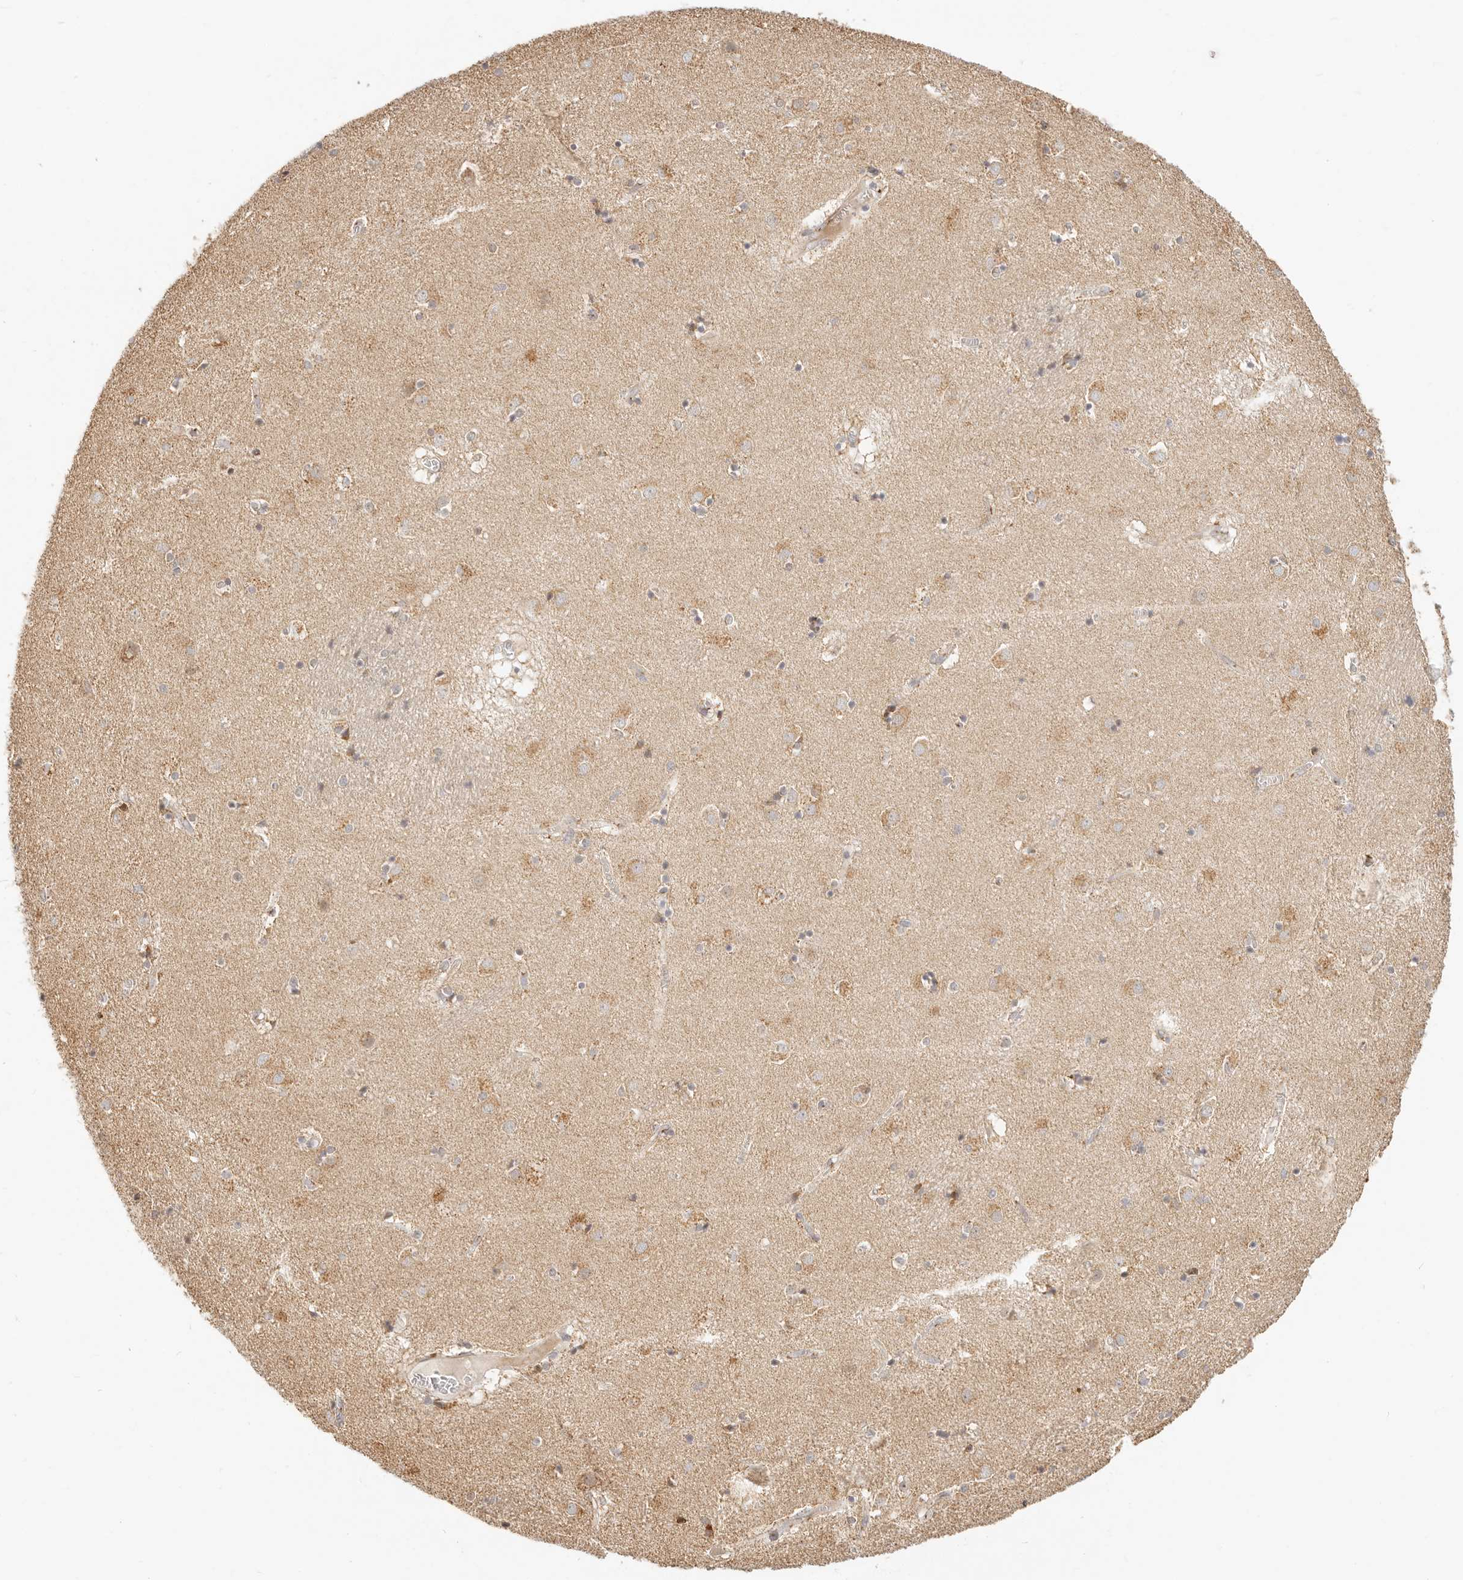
{"staining": {"intensity": "weak", "quantity": "<25%", "location": "cytoplasmic/membranous"}, "tissue": "caudate", "cell_type": "Glial cells", "image_type": "normal", "snomed": [{"axis": "morphology", "description": "Normal tissue, NOS"}, {"axis": "topography", "description": "Lateral ventricle wall"}], "caption": "Normal caudate was stained to show a protein in brown. There is no significant staining in glial cells.", "gene": "FAM20B", "patient": {"sex": "male", "age": 70}}